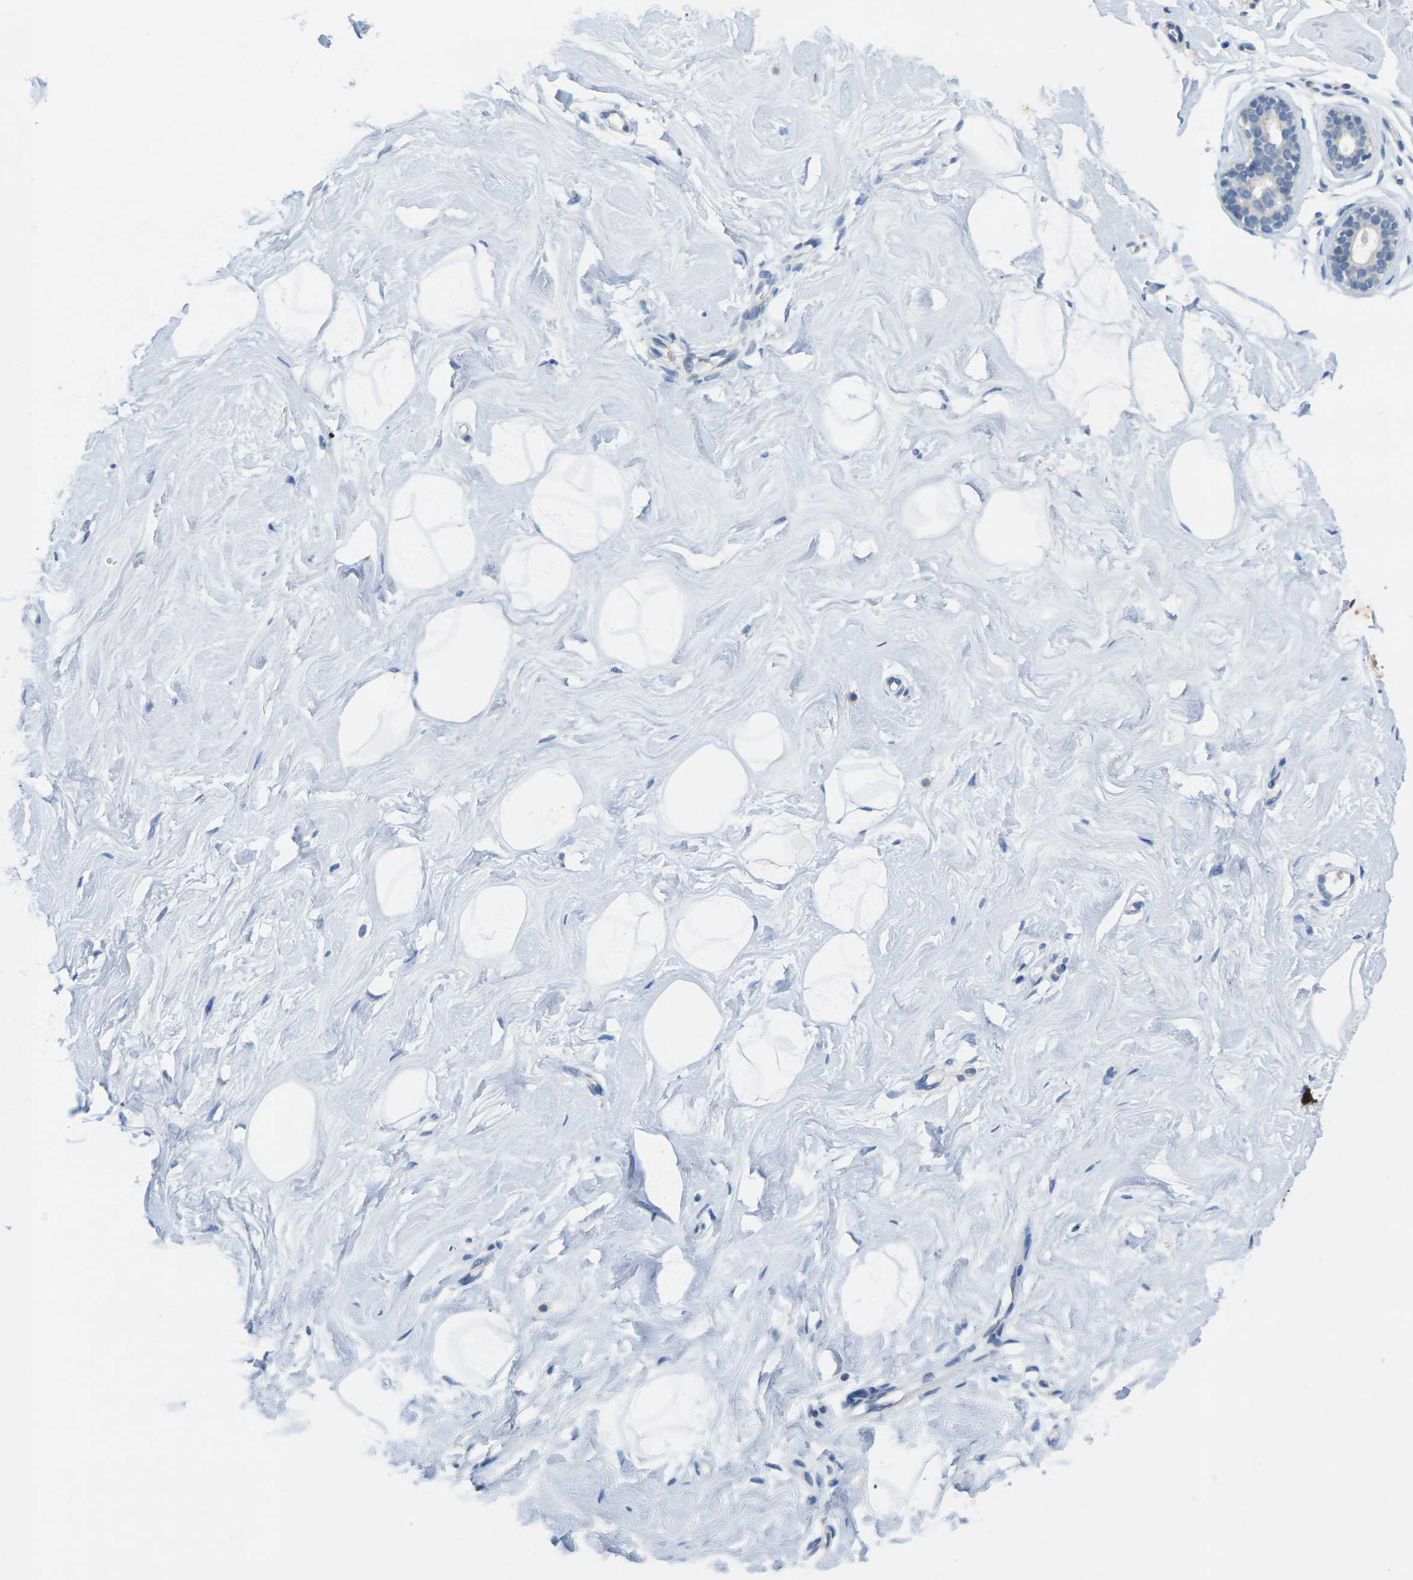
{"staining": {"intensity": "negative", "quantity": "none", "location": "none"}, "tissue": "breast", "cell_type": "Adipocytes", "image_type": "normal", "snomed": [{"axis": "morphology", "description": "Normal tissue, NOS"}, {"axis": "topography", "description": "Breast"}], "caption": "Image shows no significant protein positivity in adipocytes of benign breast. (DAB immunohistochemistry visualized using brightfield microscopy, high magnification).", "gene": "TNNI3", "patient": {"sex": "female", "age": 23}}